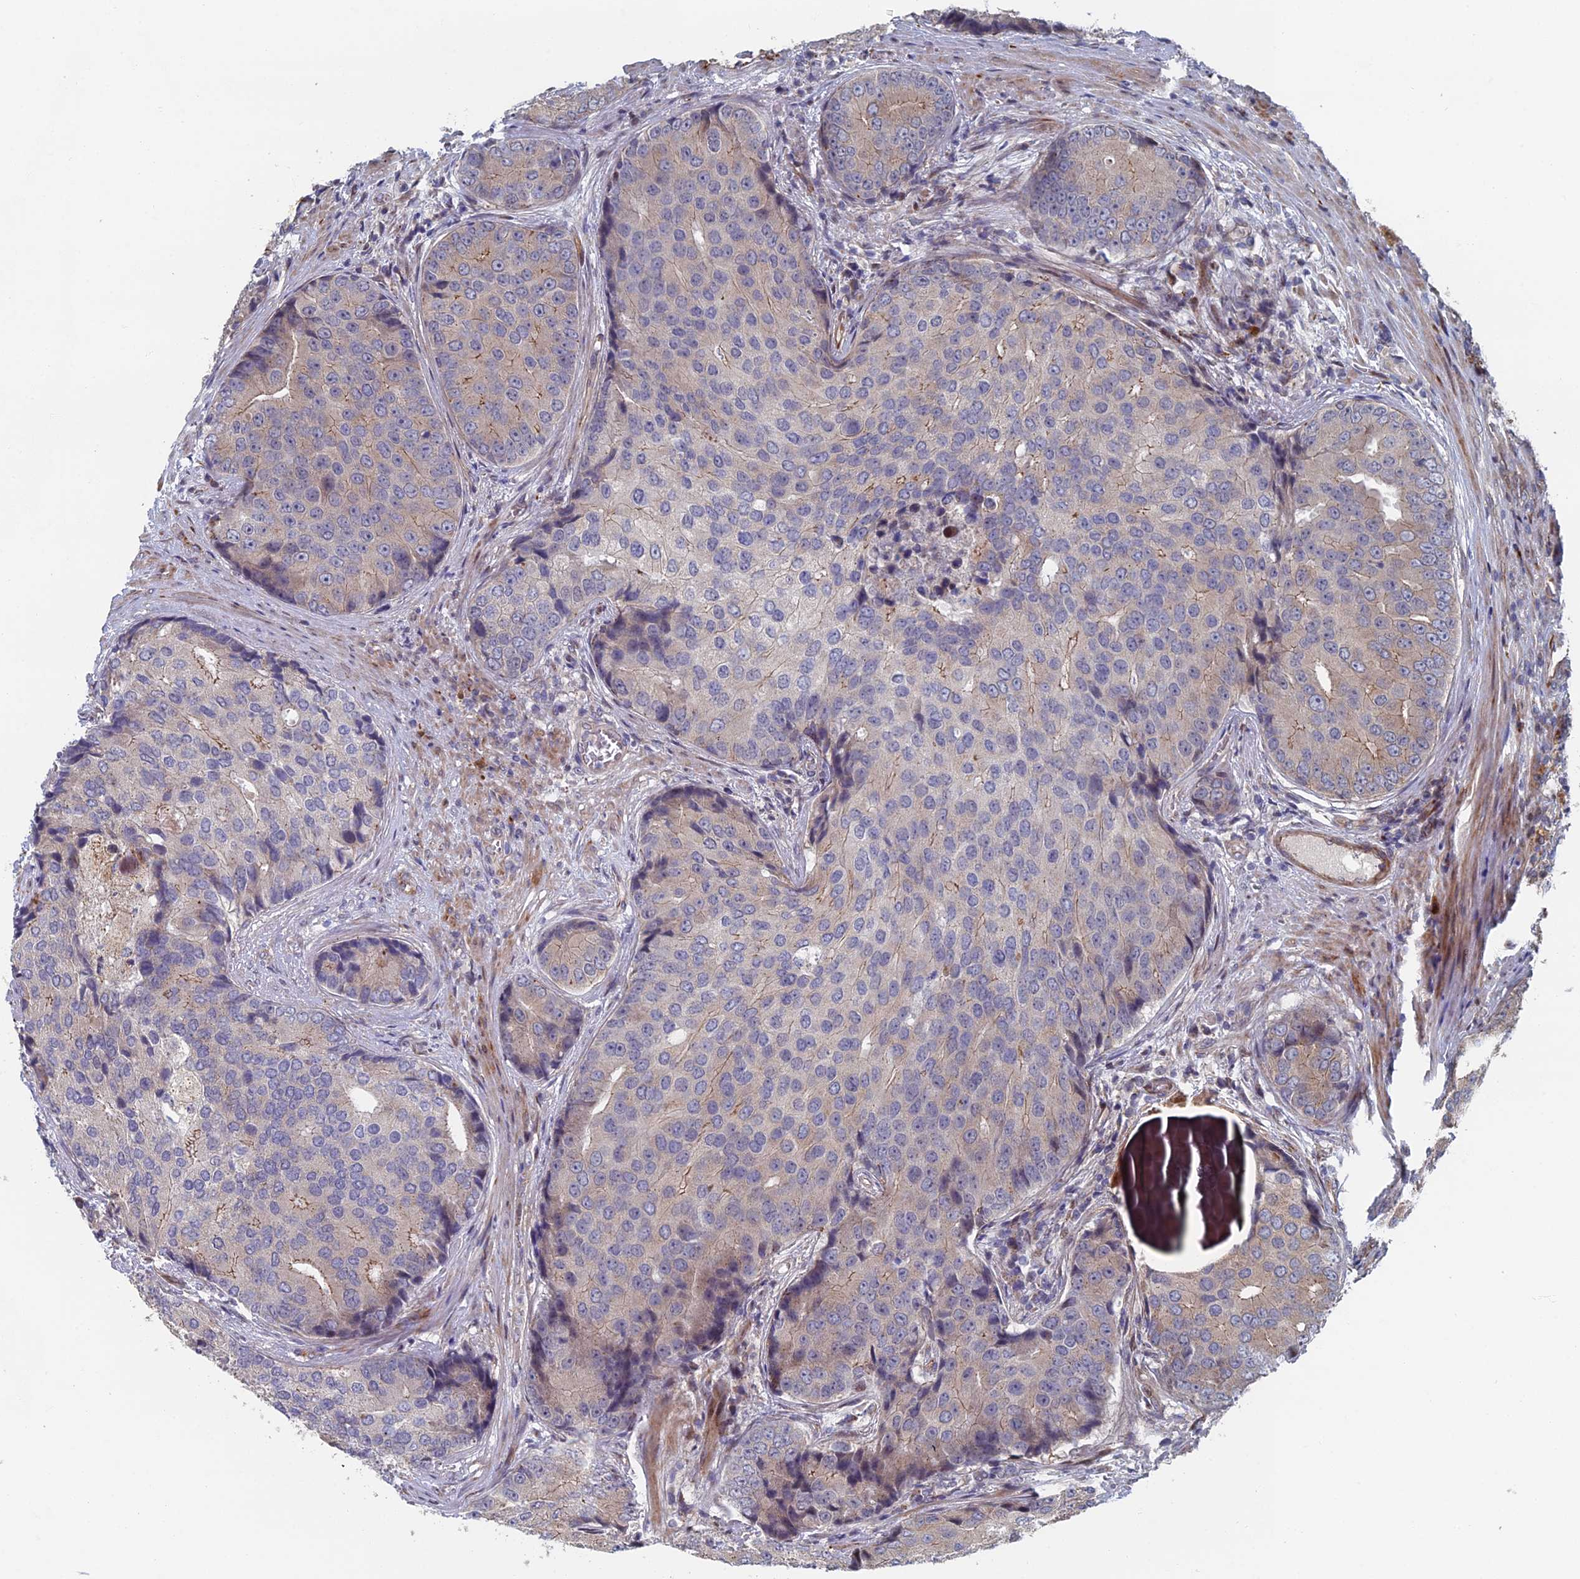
{"staining": {"intensity": "moderate", "quantity": "<25%", "location": "cytoplasmic/membranous"}, "tissue": "prostate cancer", "cell_type": "Tumor cells", "image_type": "cancer", "snomed": [{"axis": "morphology", "description": "Adenocarcinoma, High grade"}, {"axis": "topography", "description": "Prostate"}], "caption": "Human prostate cancer stained for a protein (brown) shows moderate cytoplasmic/membranous positive positivity in about <25% of tumor cells.", "gene": "GTF2IRD1", "patient": {"sex": "male", "age": 62}}